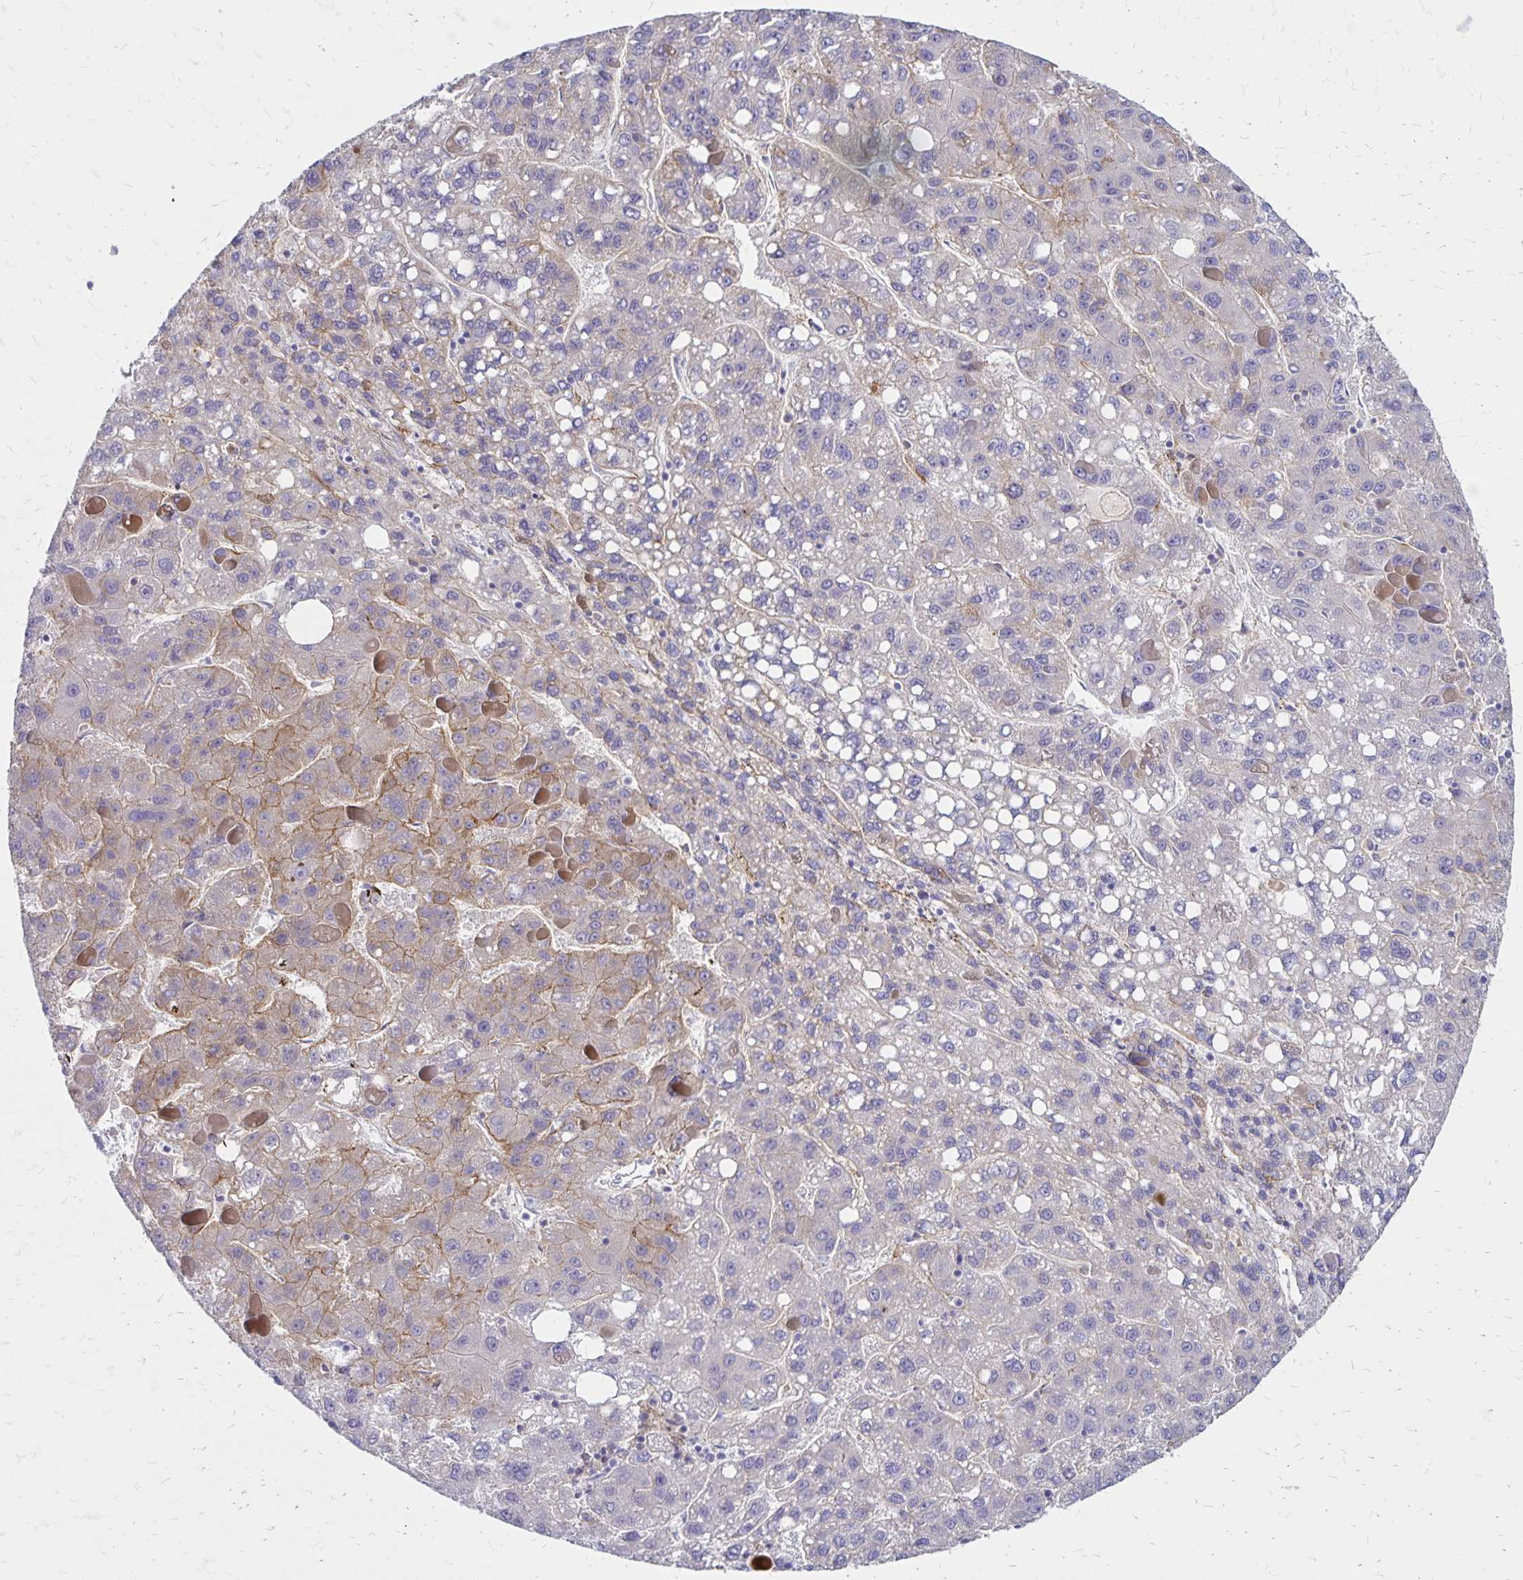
{"staining": {"intensity": "weak", "quantity": "<25%", "location": "cytoplasmic/membranous"}, "tissue": "liver cancer", "cell_type": "Tumor cells", "image_type": "cancer", "snomed": [{"axis": "morphology", "description": "Carcinoma, Hepatocellular, NOS"}, {"axis": "topography", "description": "Liver"}], "caption": "Human hepatocellular carcinoma (liver) stained for a protein using immunohistochemistry demonstrates no expression in tumor cells.", "gene": "TNS3", "patient": {"sex": "female", "age": 82}}